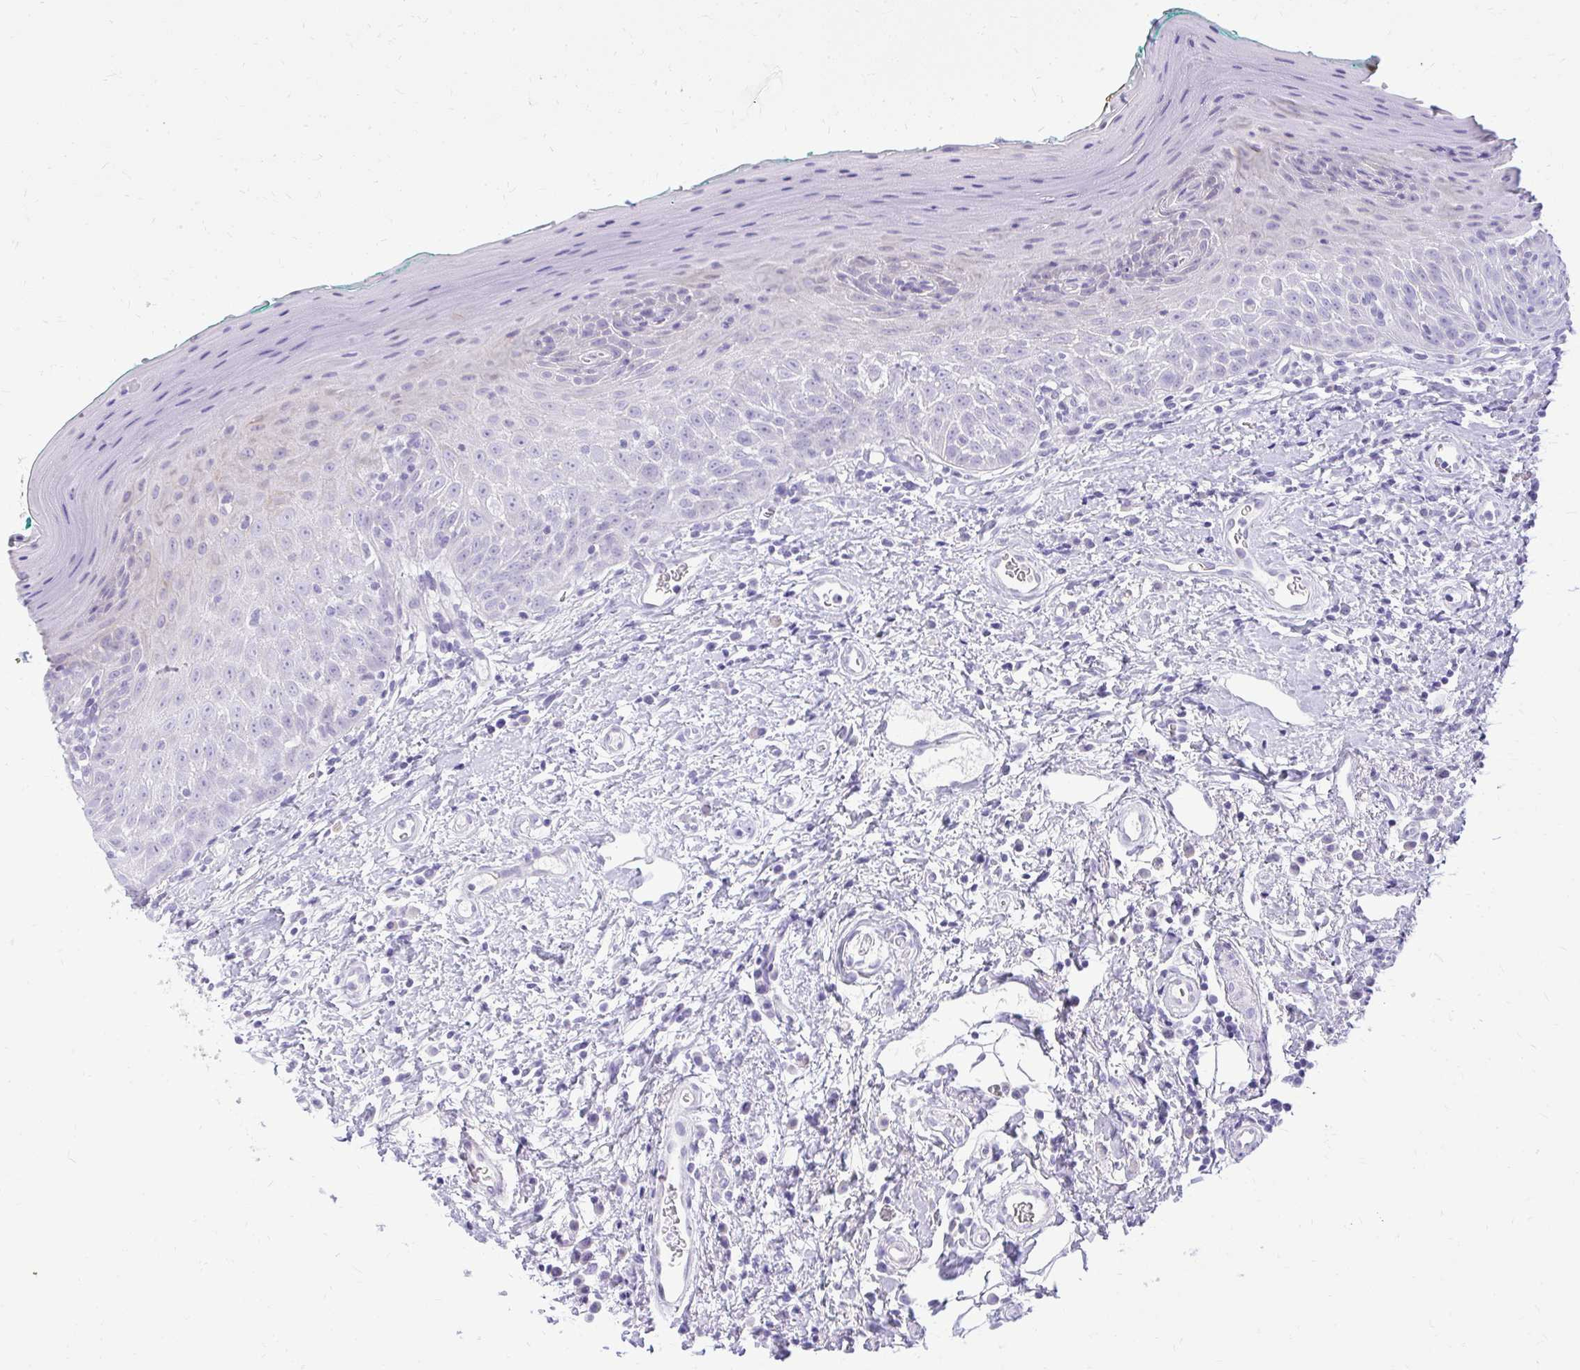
{"staining": {"intensity": "negative", "quantity": "none", "location": "none"}, "tissue": "oral mucosa", "cell_type": "Squamous epithelial cells", "image_type": "normal", "snomed": [{"axis": "morphology", "description": "Normal tissue, NOS"}, {"axis": "topography", "description": "Oral tissue"}, {"axis": "topography", "description": "Tounge, NOS"}], "caption": "Immunohistochemistry of benign human oral mucosa demonstrates no expression in squamous epithelial cells.", "gene": "PRAP1", "patient": {"sex": "male", "age": 83}}